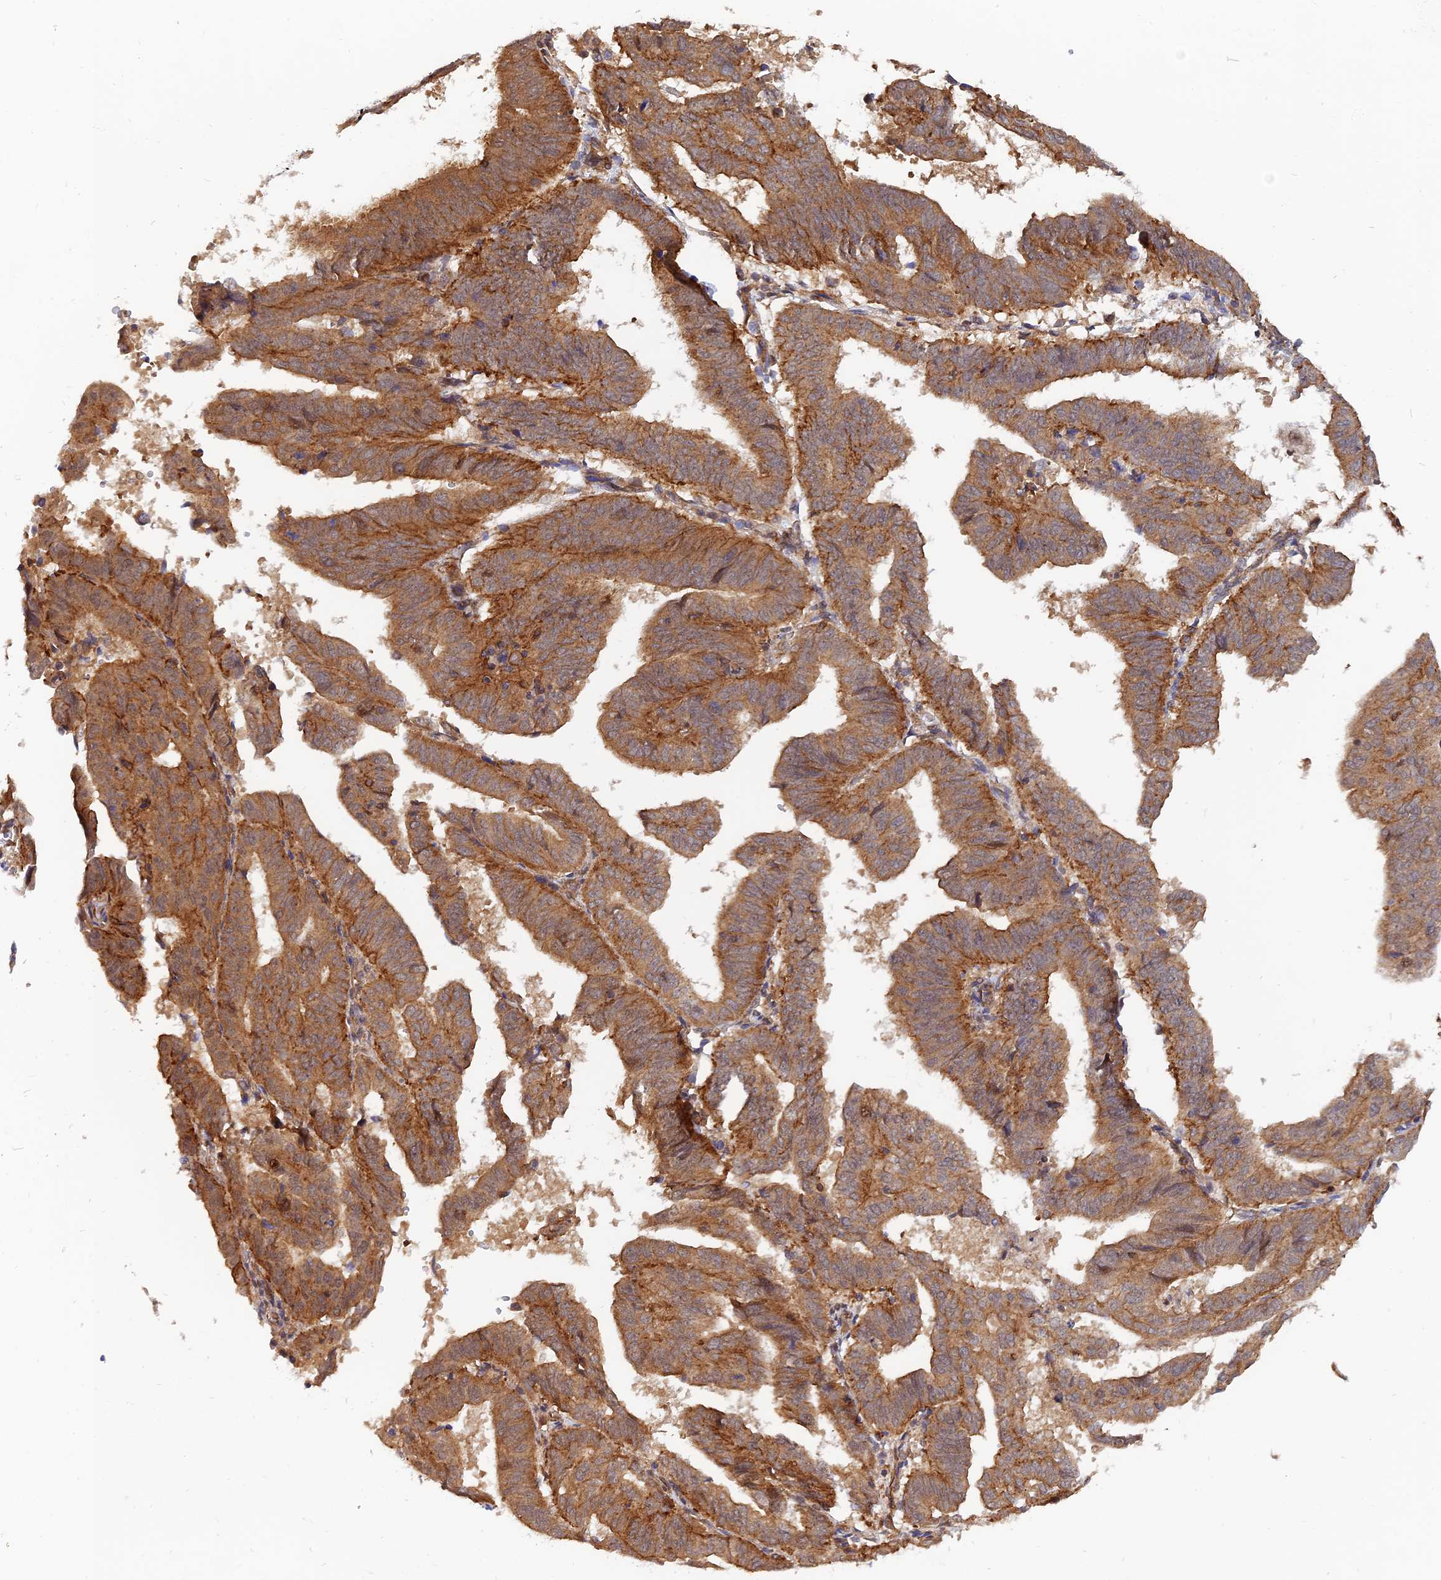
{"staining": {"intensity": "moderate", "quantity": ">75%", "location": "cytoplasmic/membranous"}, "tissue": "endometrial cancer", "cell_type": "Tumor cells", "image_type": "cancer", "snomed": [{"axis": "morphology", "description": "Adenocarcinoma, NOS"}, {"axis": "topography", "description": "Uterus"}], "caption": "The immunohistochemical stain highlights moderate cytoplasmic/membranous expression in tumor cells of adenocarcinoma (endometrial) tissue.", "gene": "WDR41", "patient": {"sex": "female", "age": 77}}